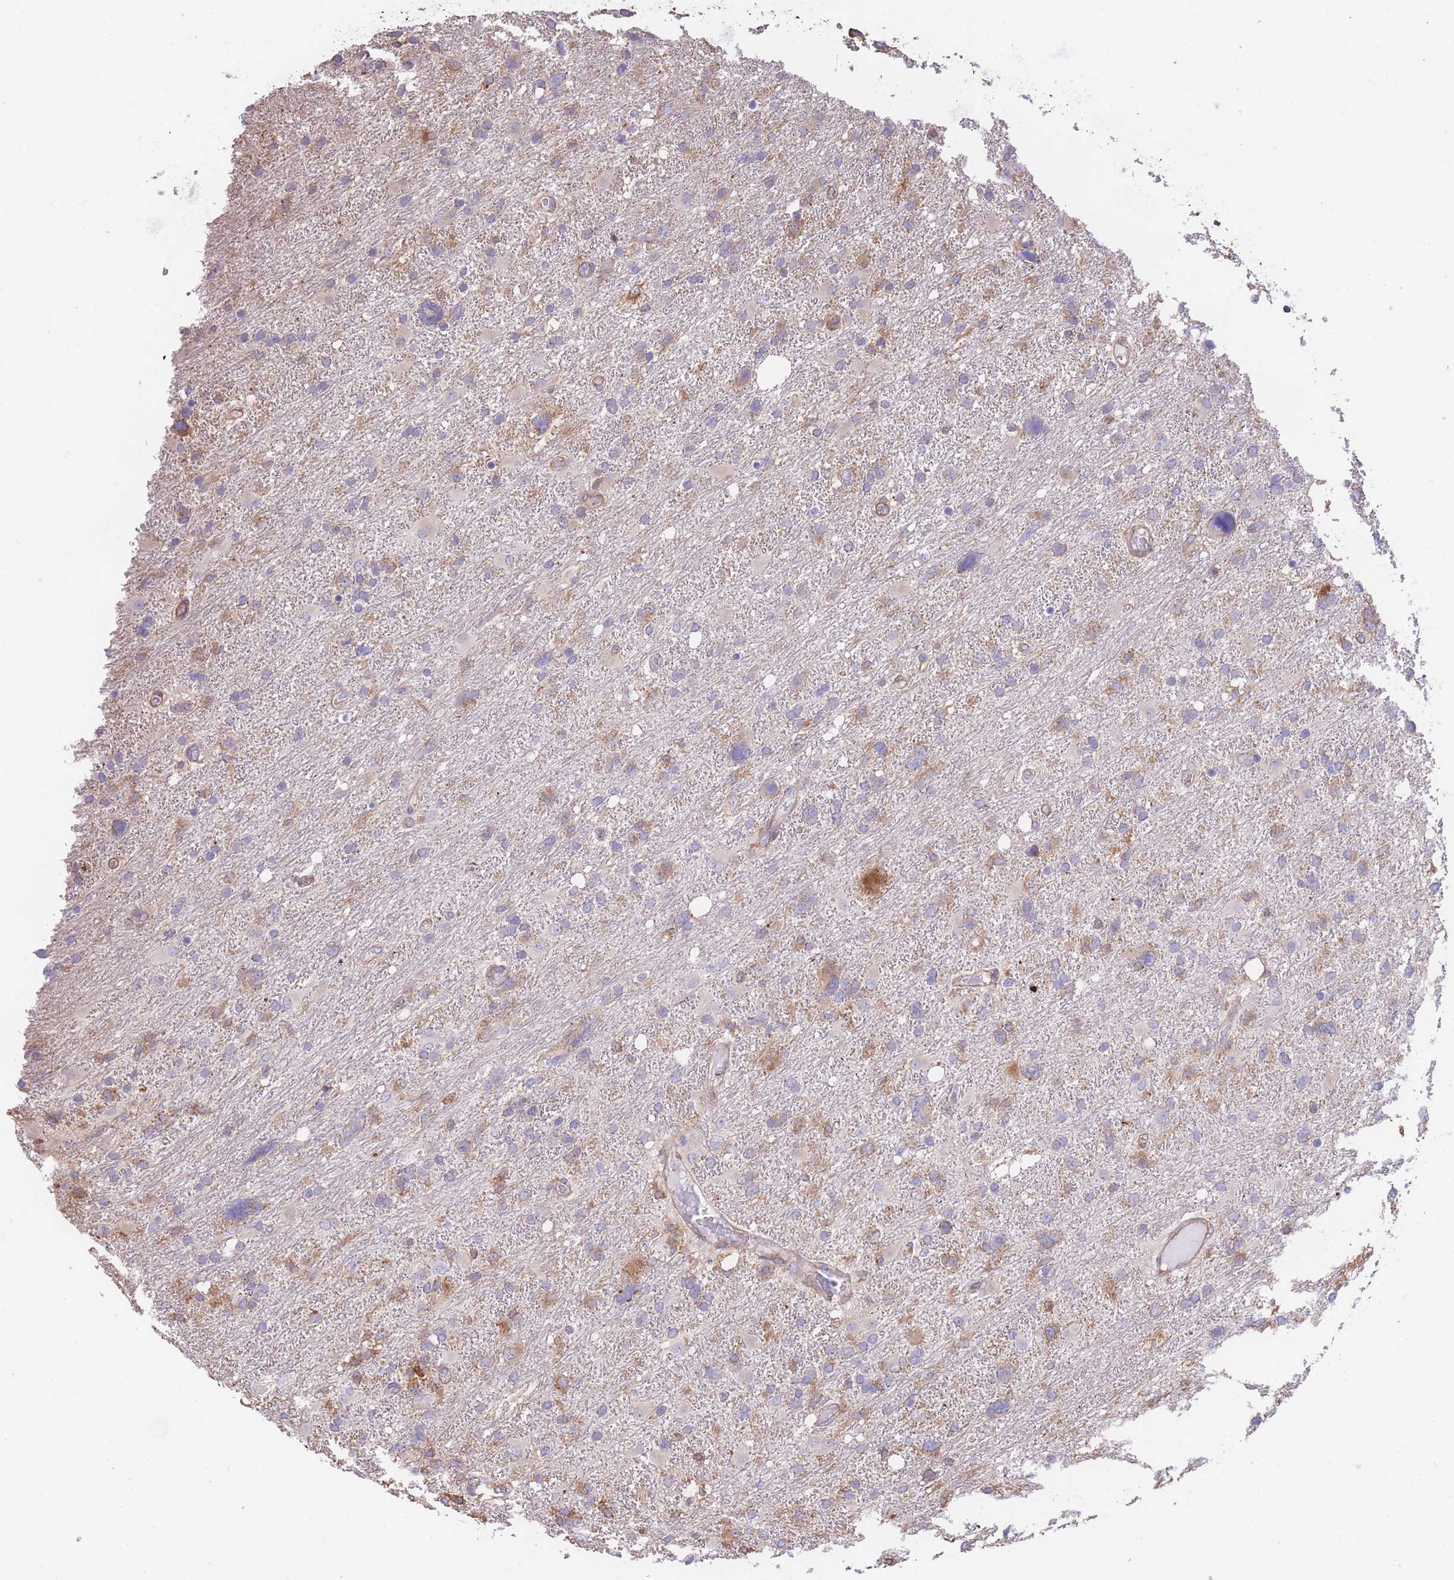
{"staining": {"intensity": "moderate", "quantity": "<25%", "location": "cytoplasmic/membranous"}, "tissue": "glioma", "cell_type": "Tumor cells", "image_type": "cancer", "snomed": [{"axis": "morphology", "description": "Glioma, malignant, High grade"}, {"axis": "topography", "description": "Brain"}], "caption": "Immunohistochemistry (IHC) (DAB) staining of glioma shows moderate cytoplasmic/membranous protein positivity in approximately <25% of tumor cells.", "gene": "LRRN4CL", "patient": {"sex": "male", "age": 61}}